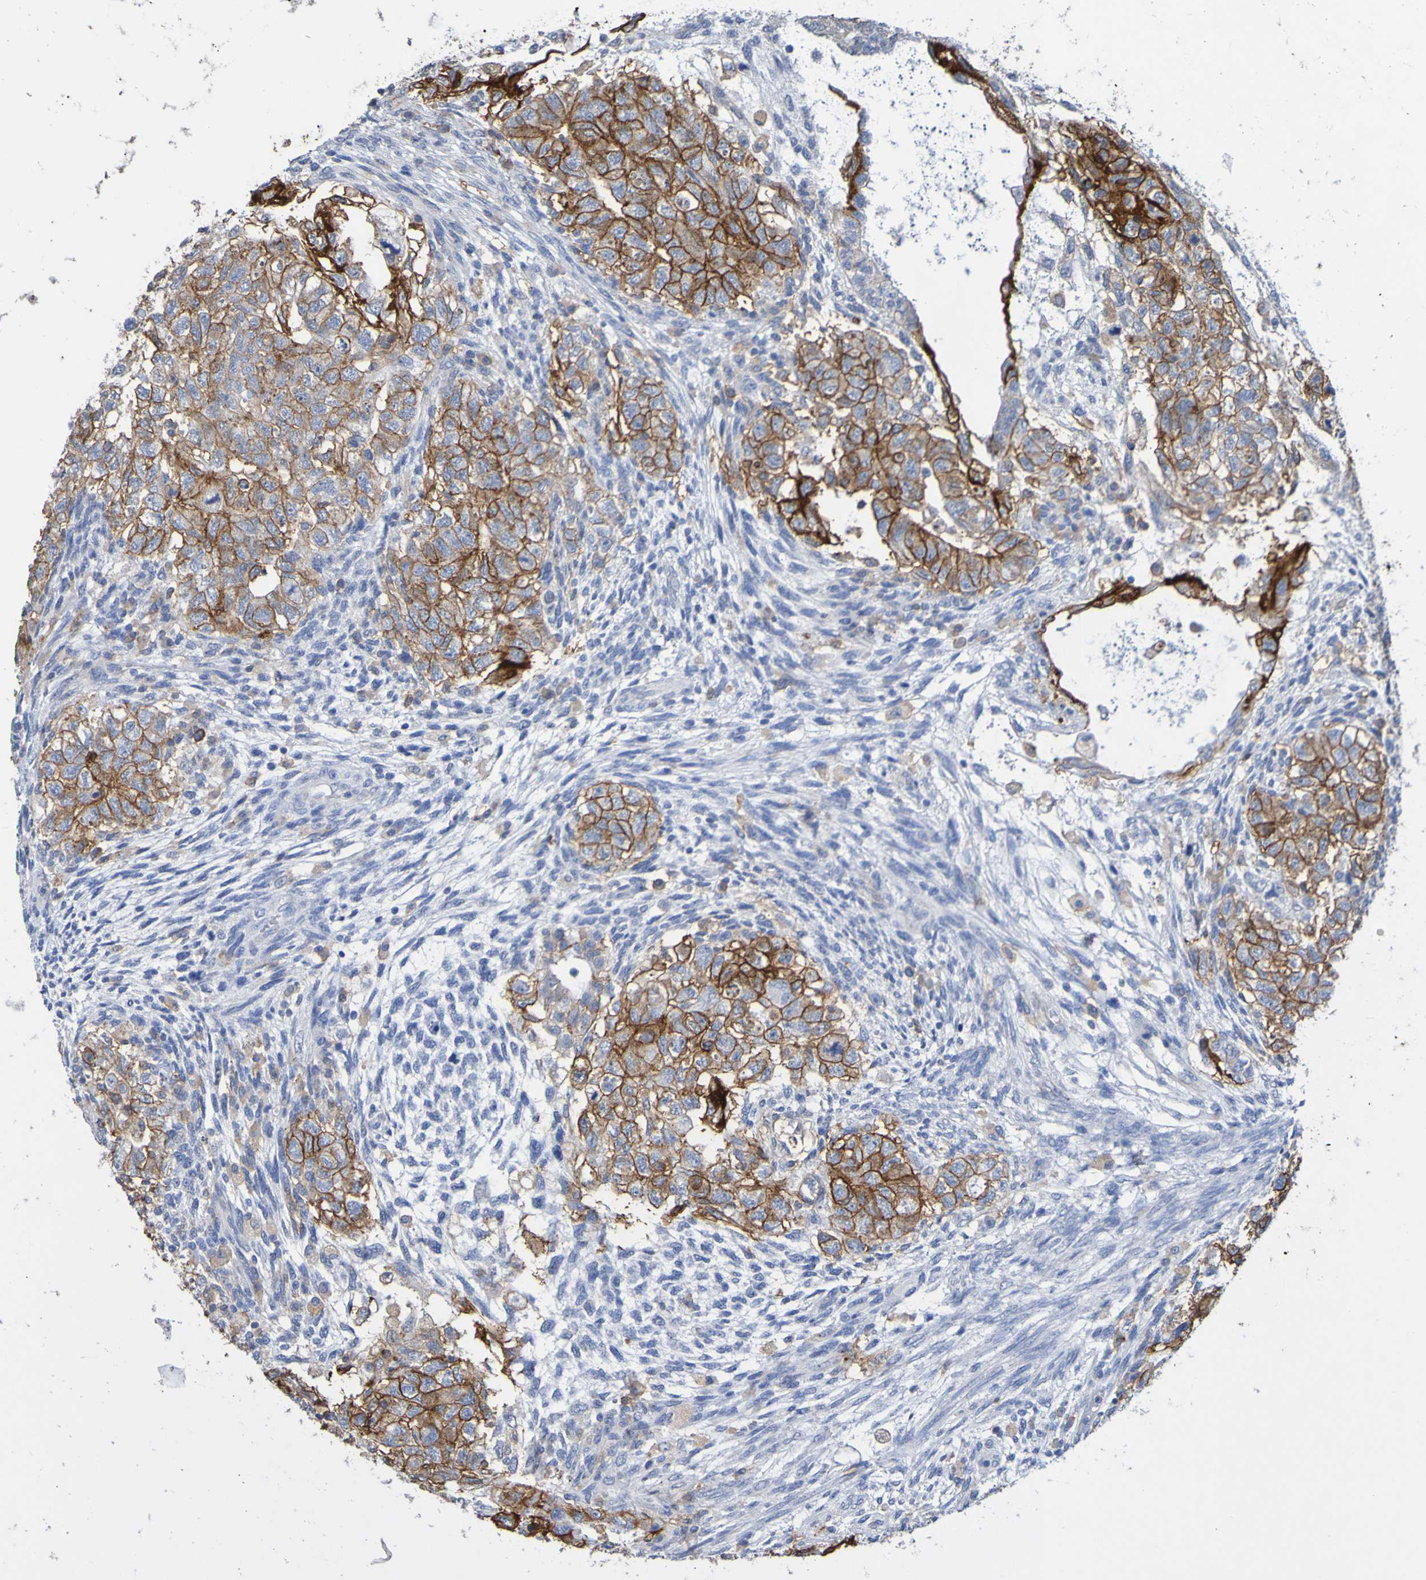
{"staining": {"intensity": "moderate", "quantity": ">75%", "location": "cytoplasmic/membranous"}, "tissue": "testis cancer", "cell_type": "Tumor cells", "image_type": "cancer", "snomed": [{"axis": "morphology", "description": "Normal tissue, NOS"}, {"axis": "morphology", "description": "Carcinoma, Embryonal, NOS"}, {"axis": "topography", "description": "Testis"}], "caption": "Embryonal carcinoma (testis) stained for a protein (brown) shows moderate cytoplasmic/membranous positive expression in about >75% of tumor cells.", "gene": "SLC3A2", "patient": {"sex": "male", "age": 36}}